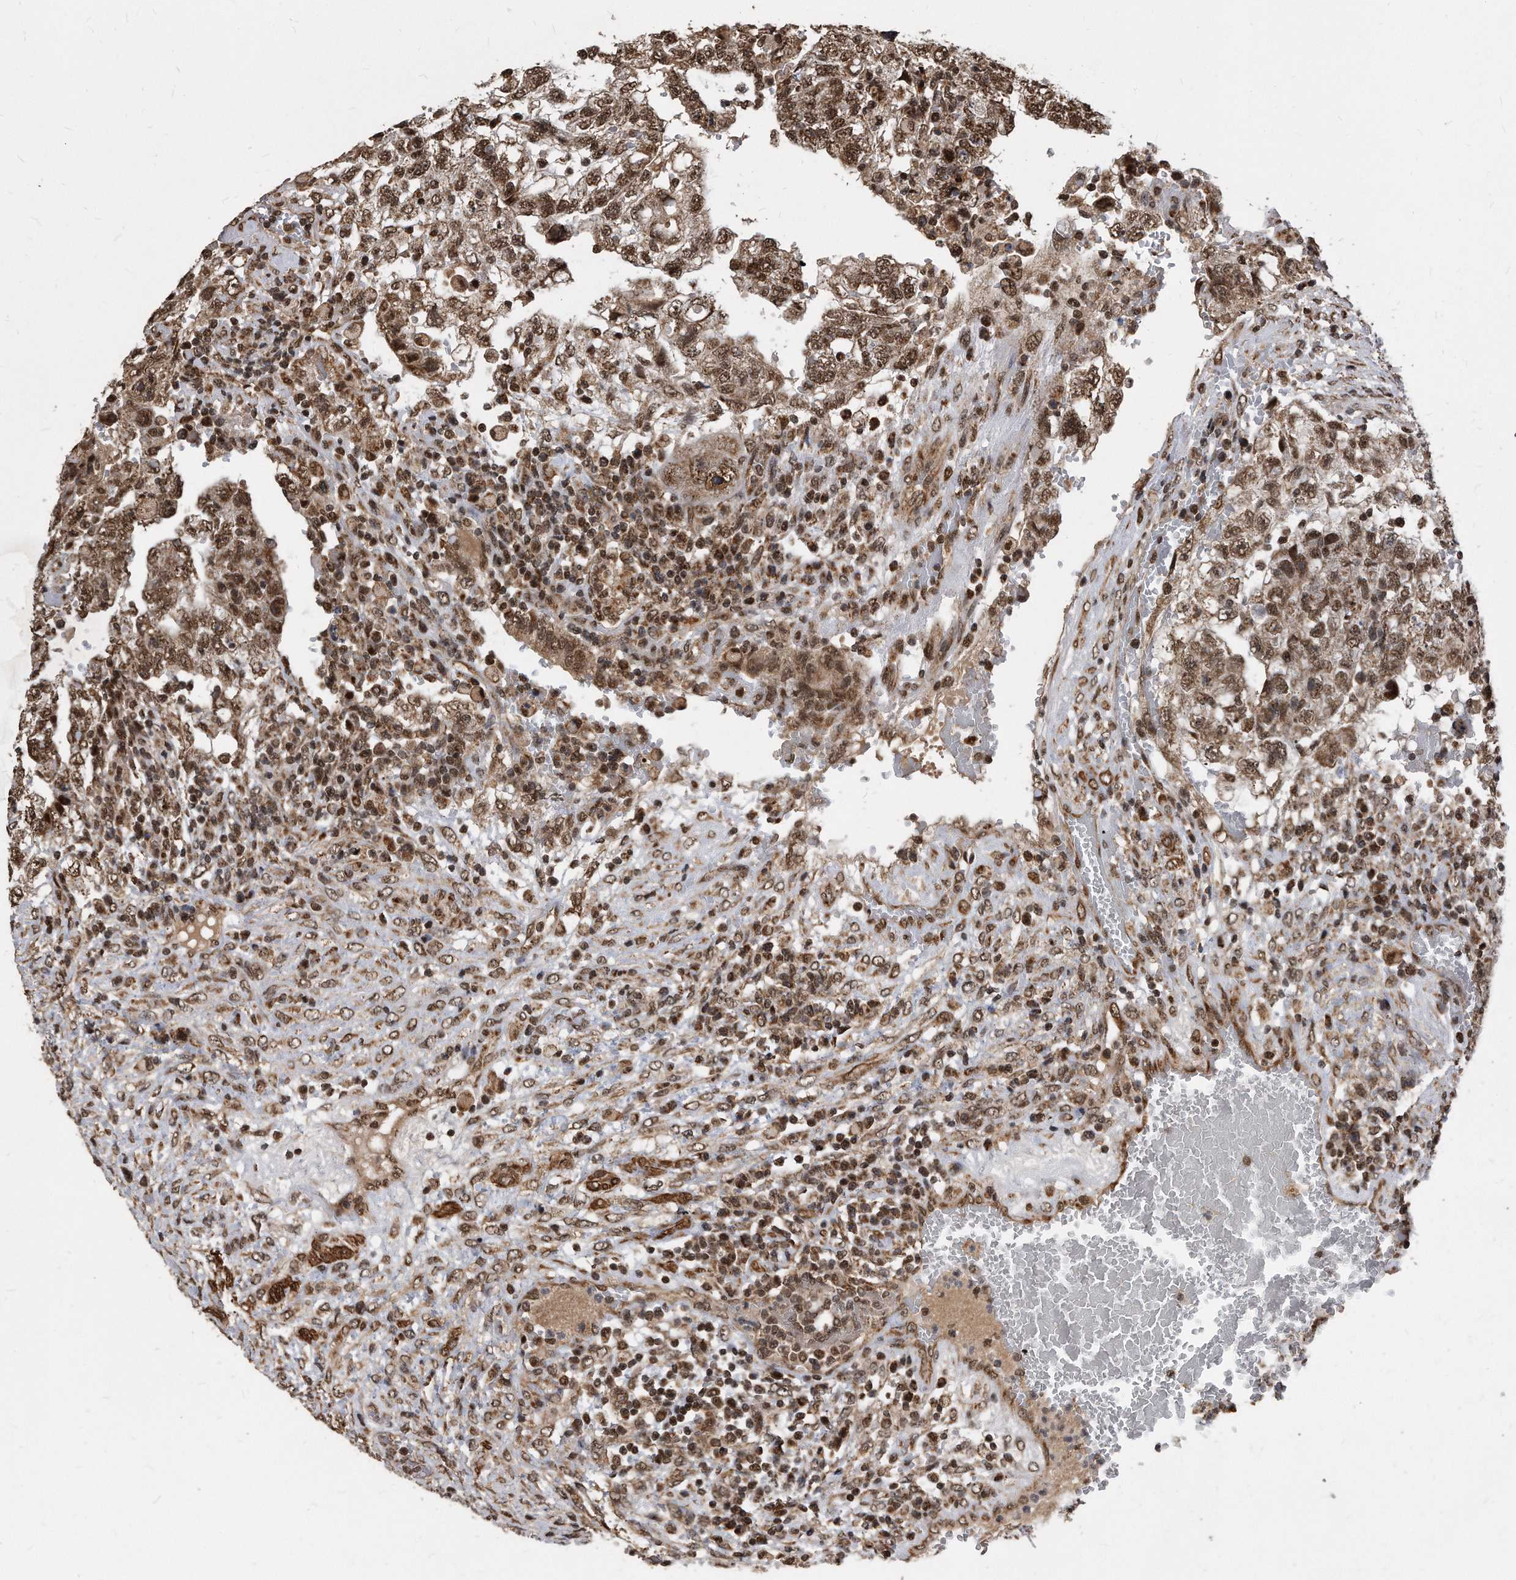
{"staining": {"intensity": "moderate", "quantity": ">75%", "location": "cytoplasmic/membranous,nuclear"}, "tissue": "testis cancer", "cell_type": "Tumor cells", "image_type": "cancer", "snomed": [{"axis": "morphology", "description": "Carcinoma, Embryonal, NOS"}, {"axis": "topography", "description": "Testis"}], "caption": "Immunohistochemical staining of testis cancer reveals moderate cytoplasmic/membranous and nuclear protein positivity in about >75% of tumor cells. (DAB IHC, brown staining for protein, blue staining for nuclei).", "gene": "DUSP22", "patient": {"sex": "male", "age": 36}}